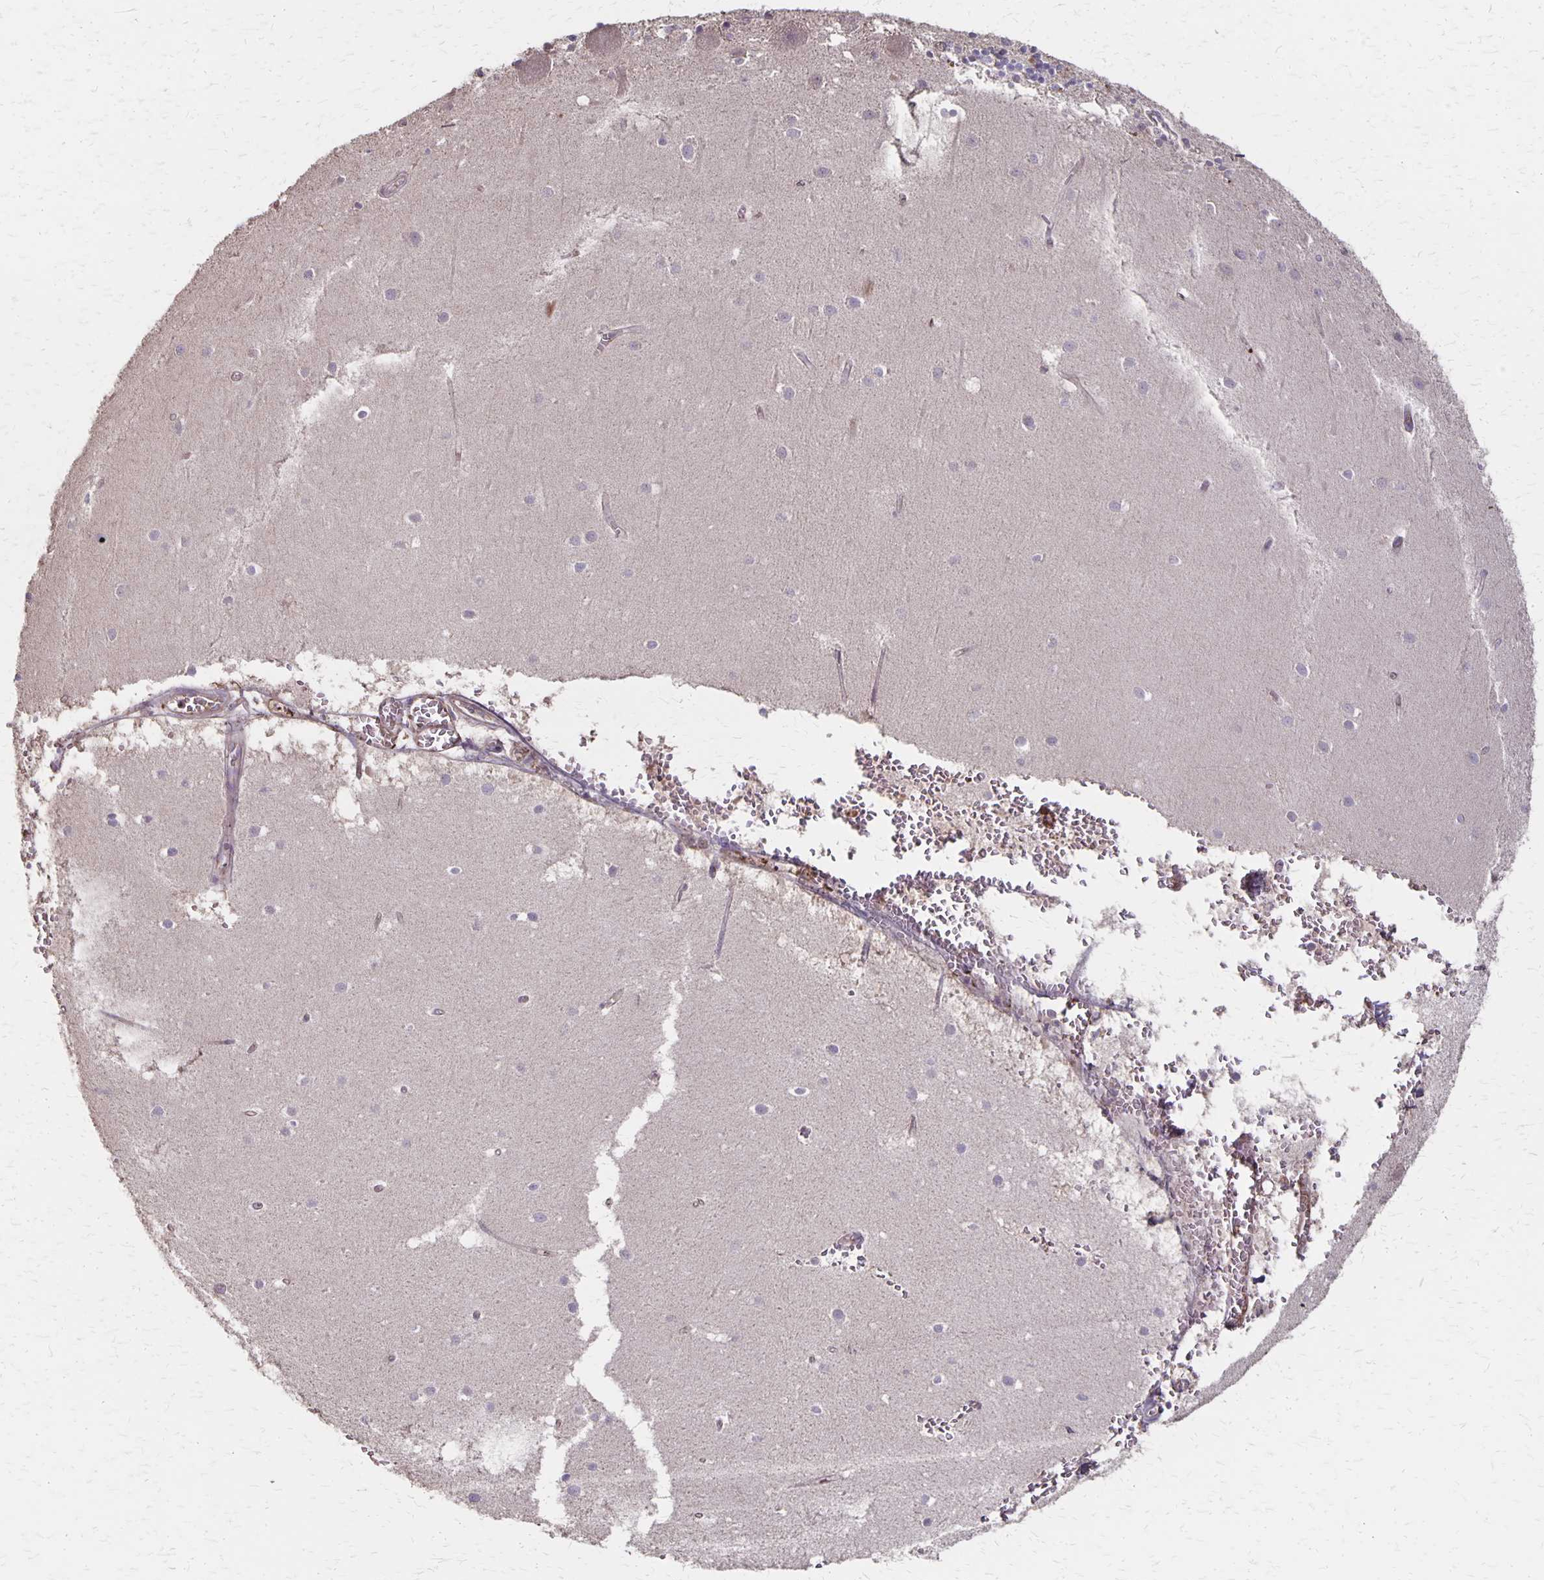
{"staining": {"intensity": "moderate", "quantity": "<25%", "location": "cytoplasmic/membranous"}, "tissue": "cerebellum", "cell_type": "Cells in granular layer", "image_type": "normal", "snomed": [{"axis": "morphology", "description": "Normal tissue, NOS"}, {"axis": "topography", "description": "Cerebellum"}], "caption": "Immunohistochemistry of unremarkable cerebellum exhibits low levels of moderate cytoplasmic/membranous staining in approximately <25% of cells in granular layer. Nuclei are stained in blue.", "gene": "PROM2", "patient": {"sex": "male", "age": 54}}